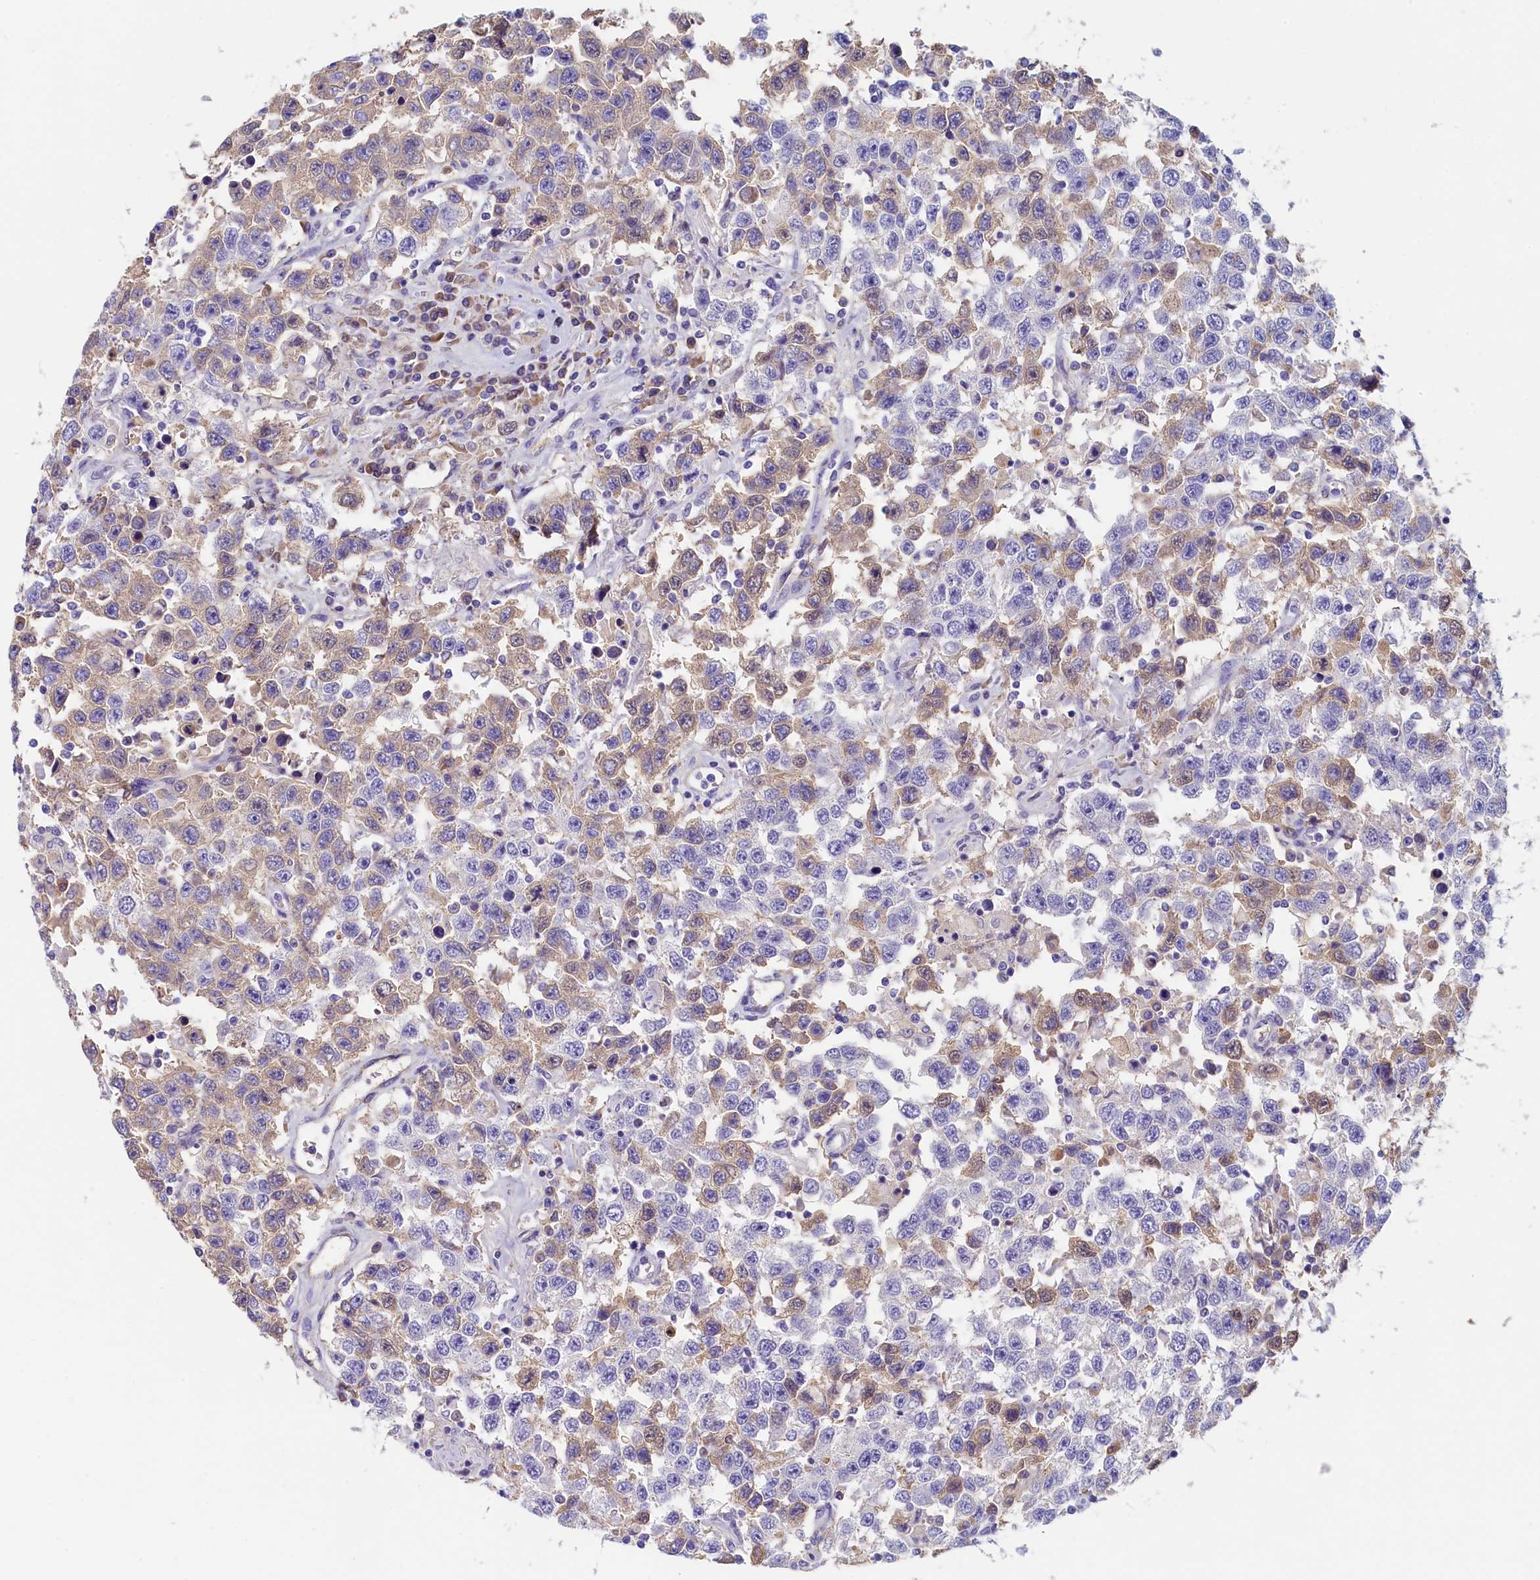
{"staining": {"intensity": "weak", "quantity": "<25%", "location": "cytoplasmic/membranous"}, "tissue": "testis cancer", "cell_type": "Tumor cells", "image_type": "cancer", "snomed": [{"axis": "morphology", "description": "Seminoma, NOS"}, {"axis": "topography", "description": "Testis"}], "caption": "Image shows no significant protein positivity in tumor cells of testis cancer (seminoma).", "gene": "GUCA1C", "patient": {"sex": "male", "age": 41}}